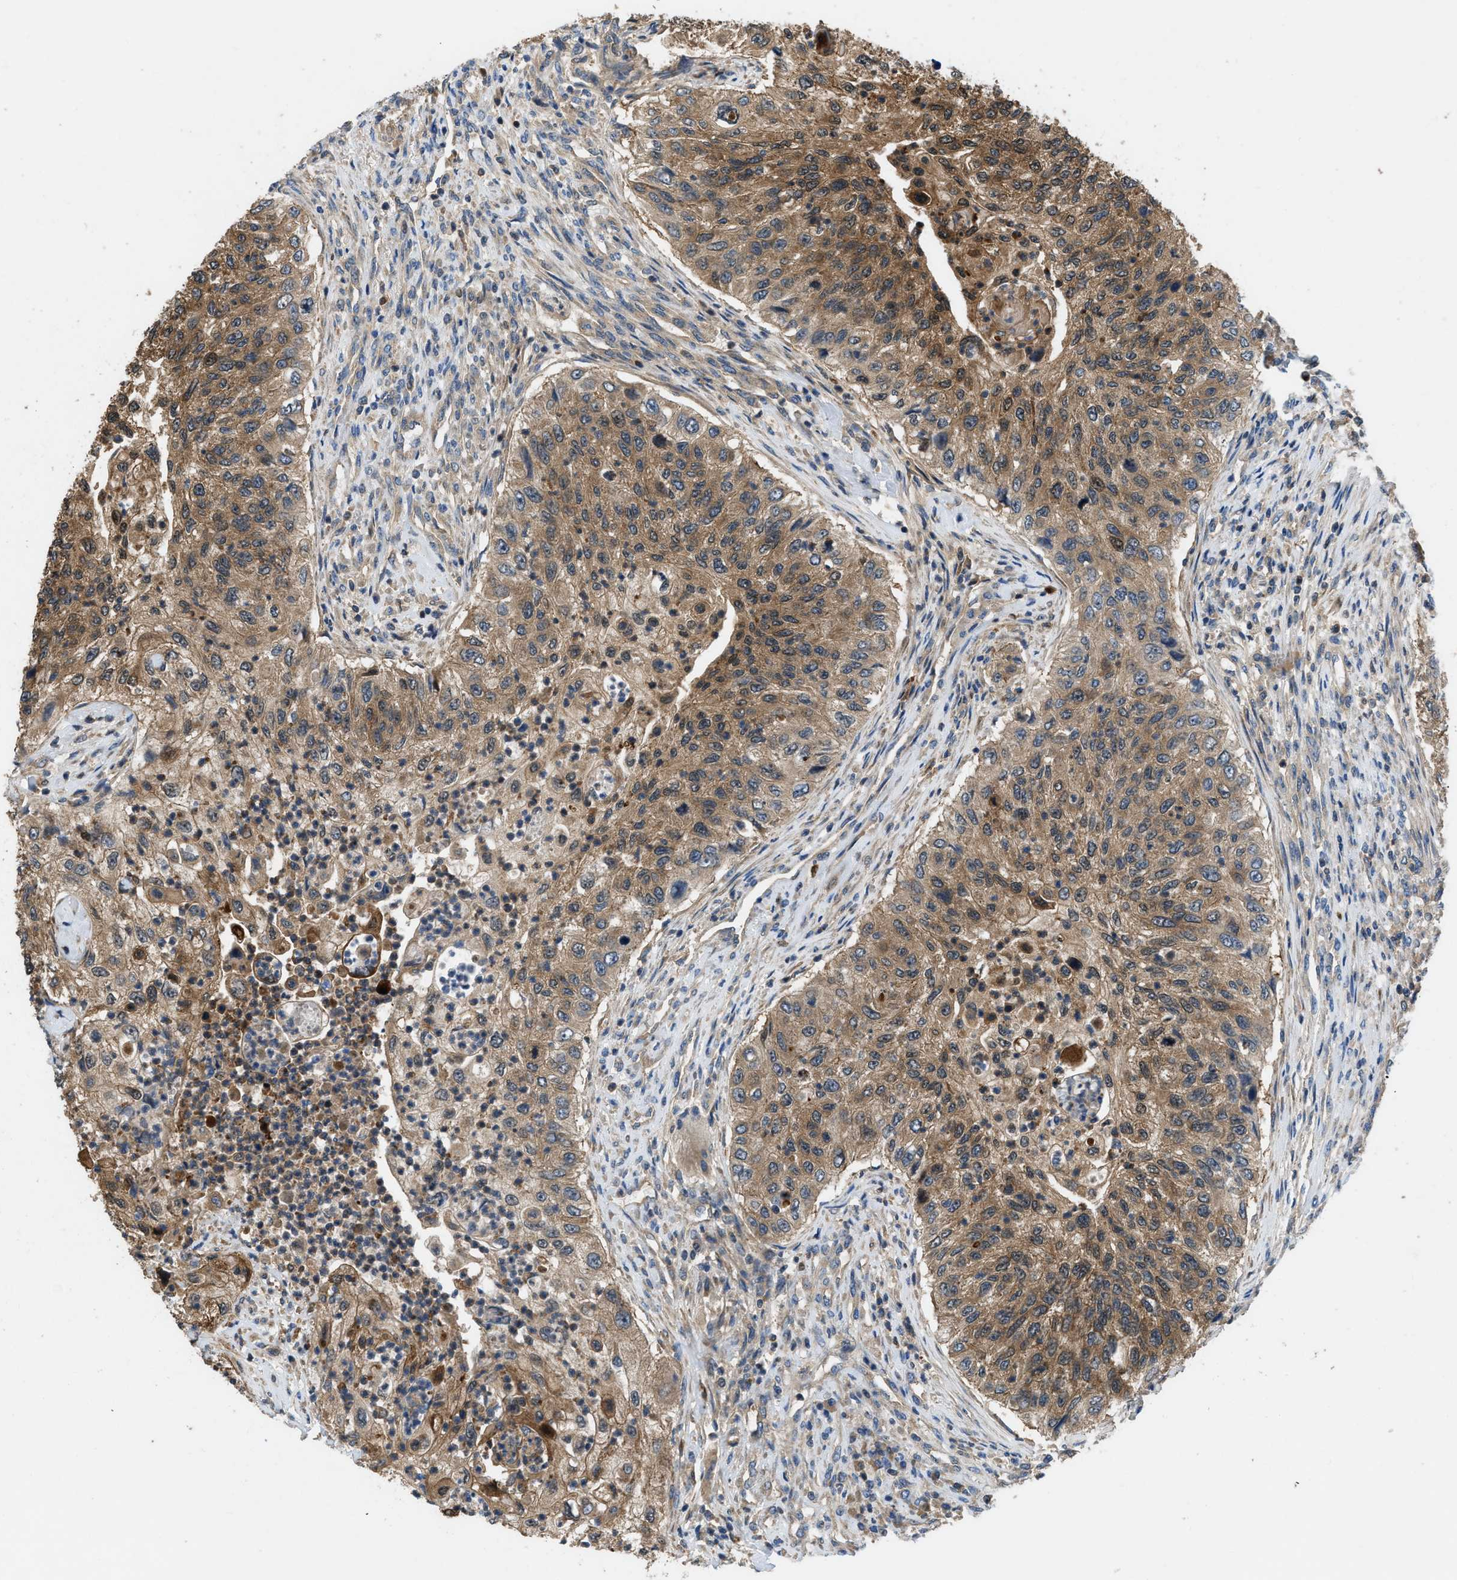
{"staining": {"intensity": "moderate", "quantity": ">75%", "location": "cytoplasmic/membranous"}, "tissue": "urothelial cancer", "cell_type": "Tumor cells", "image_type": "cancer", "snomed": [{"axis": "morphology", "description": "Urothelial carcinoma, High grade"}, {"axis": "topography", "description": "Urinary bladder"}], "caption": "A medium amount of moderate cytoplasmic/membranous staining is seen in about >75% of tumor cells in urothelial cancer tissue.", "gene": "GPR31", "patient": {"sex": "female", "age": 60}}